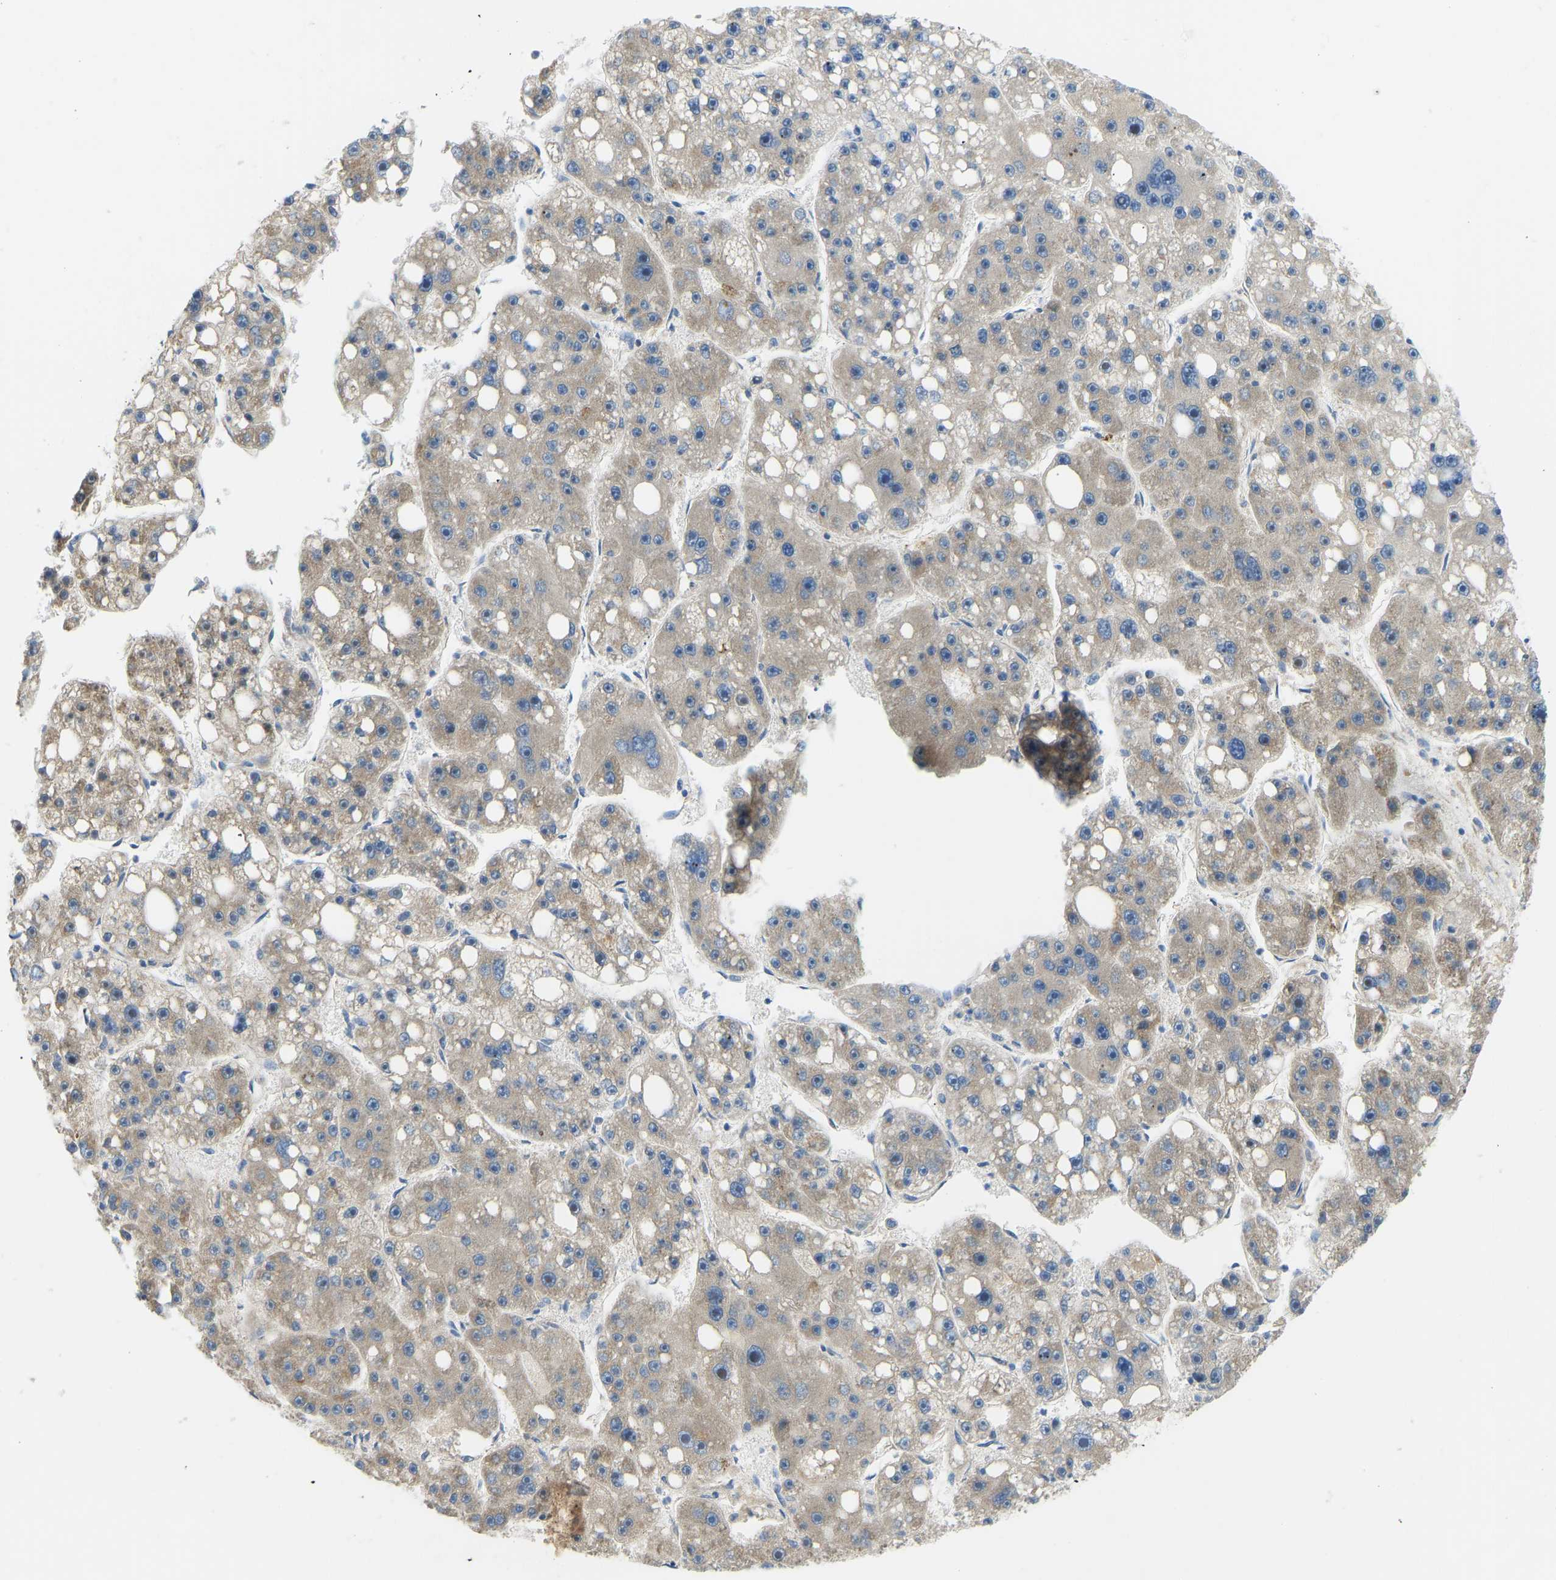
{"staining": {"intensity": "weak", "quantity": ">75%", "location": "cytoplasmic/membranous,nuclear"}, "tissue": "liver cancer", "cell_type": "Tumor cells", "image_type": "cancer", "snomed": [{"axis": "morphology", "description": "Carcinoma, Hepatocellular, NOS"}, {"axis": "topography", "description": "Liver"}], "caption": "This is a histology image of immunohistochemistry (IHC) staining of liver cancer, which shows weak staining in the cytoplasmic/membranous and nuclear of tumor cells.", "gene": "COL15A1", "patient": {"sex": "female", "age": 61}}